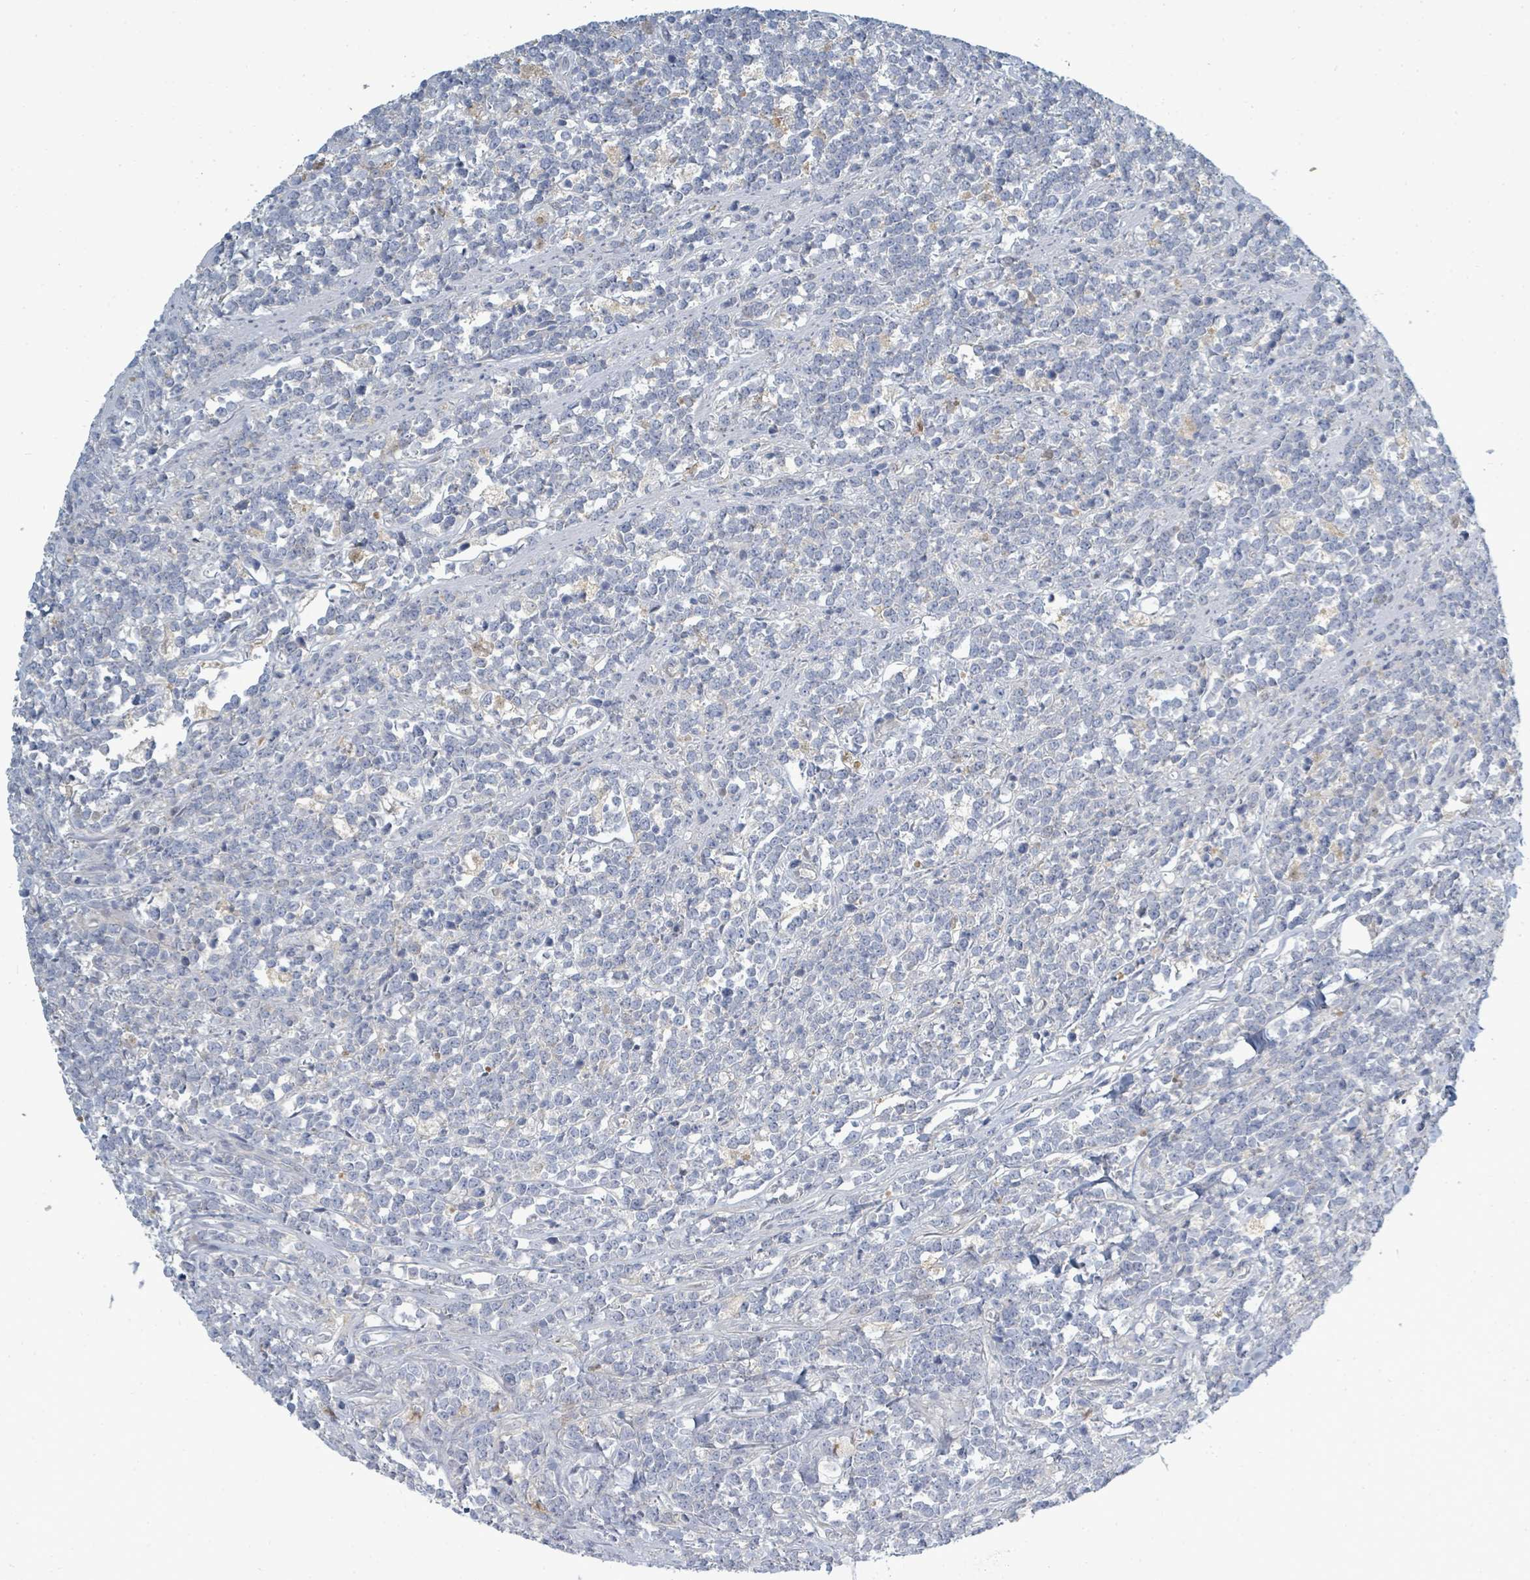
{"staining": {"intensity": "negative", "quantity": "none", "location": "none"}, "tissue": "lymphoma", "cell_type": "Tumor cells", "image_type": "cancer", "snomed": [{"axis": "morphology", "description": "Malignant lymphoma, non-Hodgkin's type, High grade"}, {"axis": "topography", "description": "Small intestine"}, {"axis": "topography", "description": "Colon"}], "caption": "The immunohistochemistry (IHC) image has no significant staining in tumor cells of lymphoma tissue.", "gene": "SLC25A23", "patient": {"sex": "male", "age": 8}}